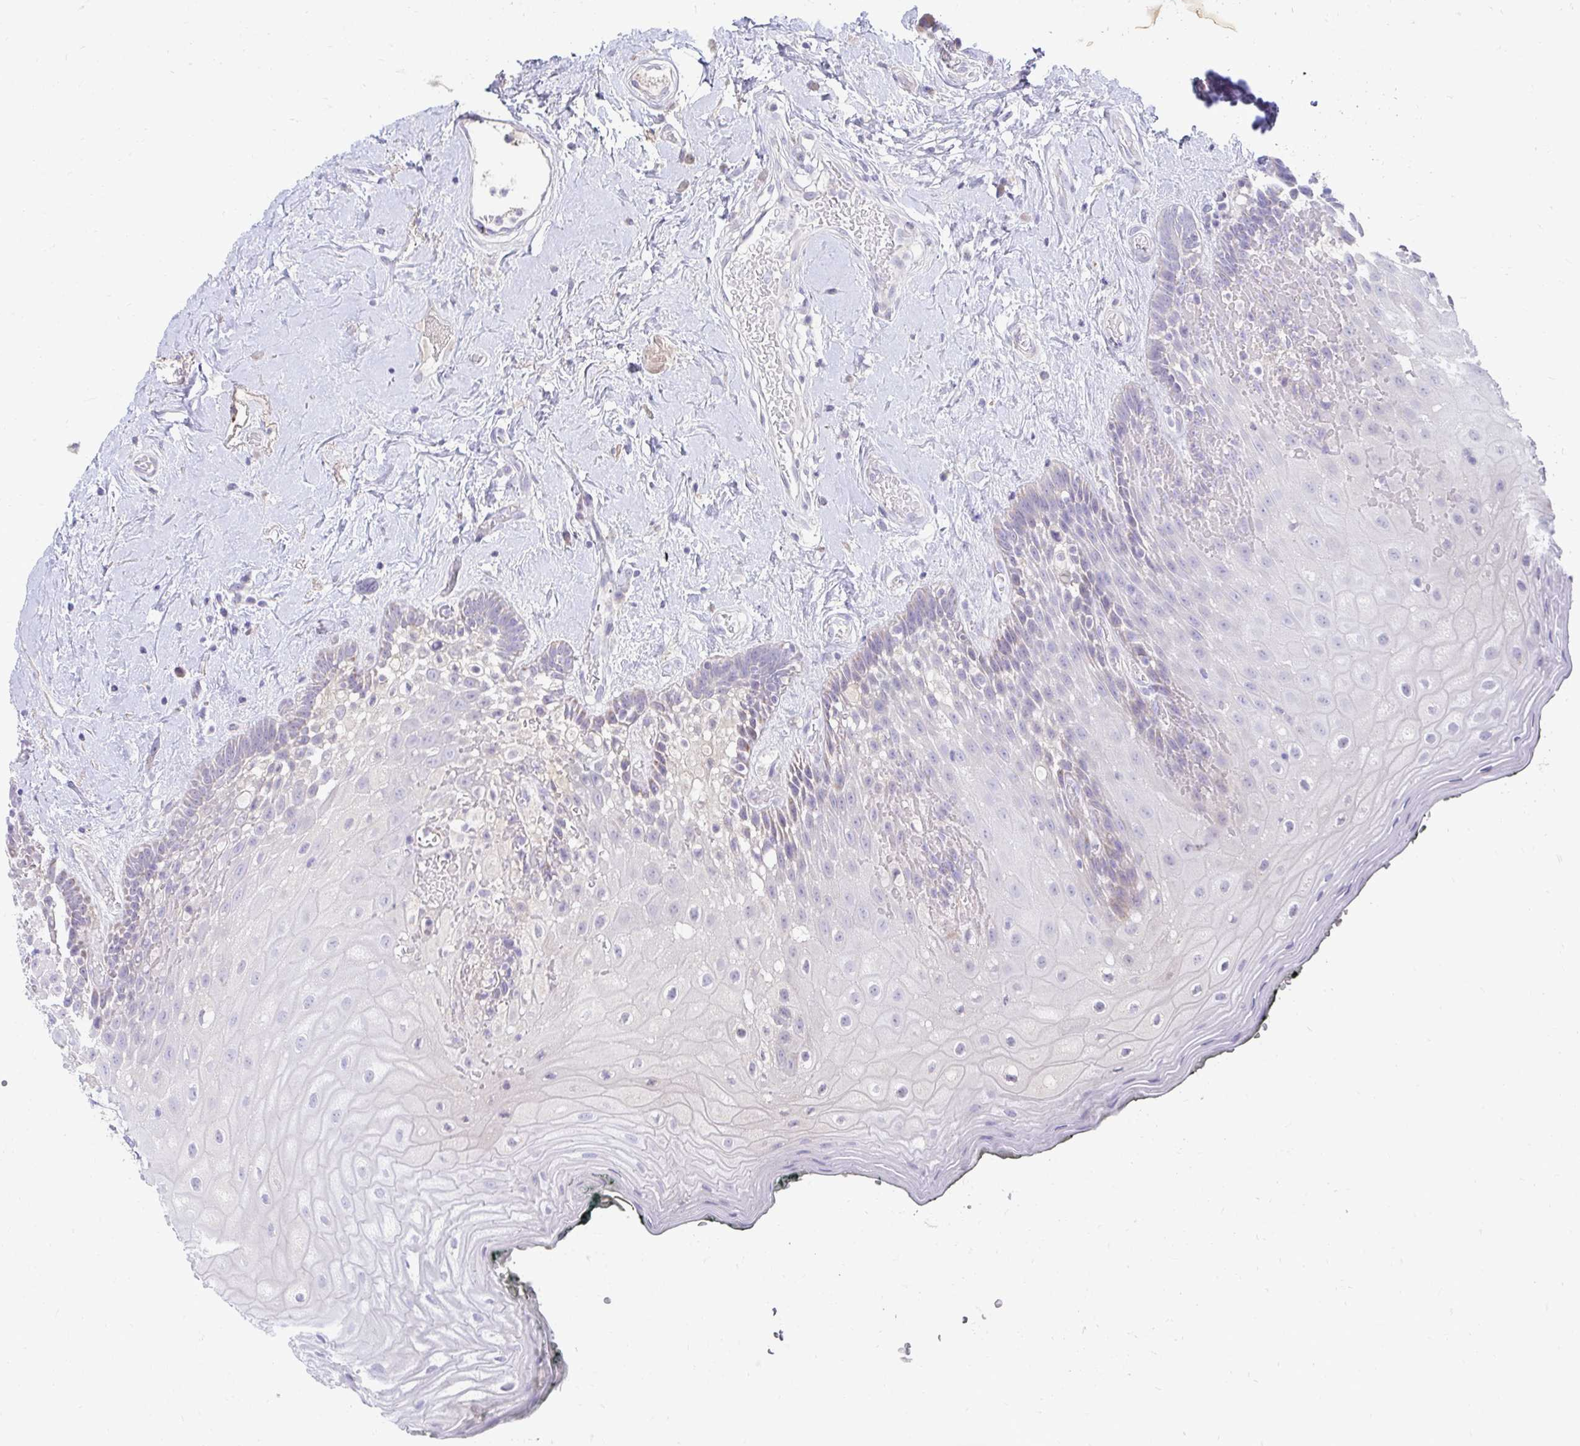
{"staining": {"intensity": "negative", "quantity": "none", "location": "none"}, "tissue": "oral mucosa", "cell_type": "Squamous epithelial cells", "image_type": "normal", "snomed": [{"axis": "morphology", "description": "Normal tissue, NOS"}, {"axis": "morphology", "description": "Squamous cell carcinoma, NOS"}, {"axis": "topography", "description": "Oral tissue"}, {"axis": "topography", "description": "Head-Neck"}], "caption": "This micrograph is of benign oral mucosa stained with immunohistochemistry (IHC) to label a protein in brown with the nuclei are counter-stained blue. There is no expression in squamous epithelial cells.", "gene": "PRRG3", "patient": {"sex": "male", "age": 64}}